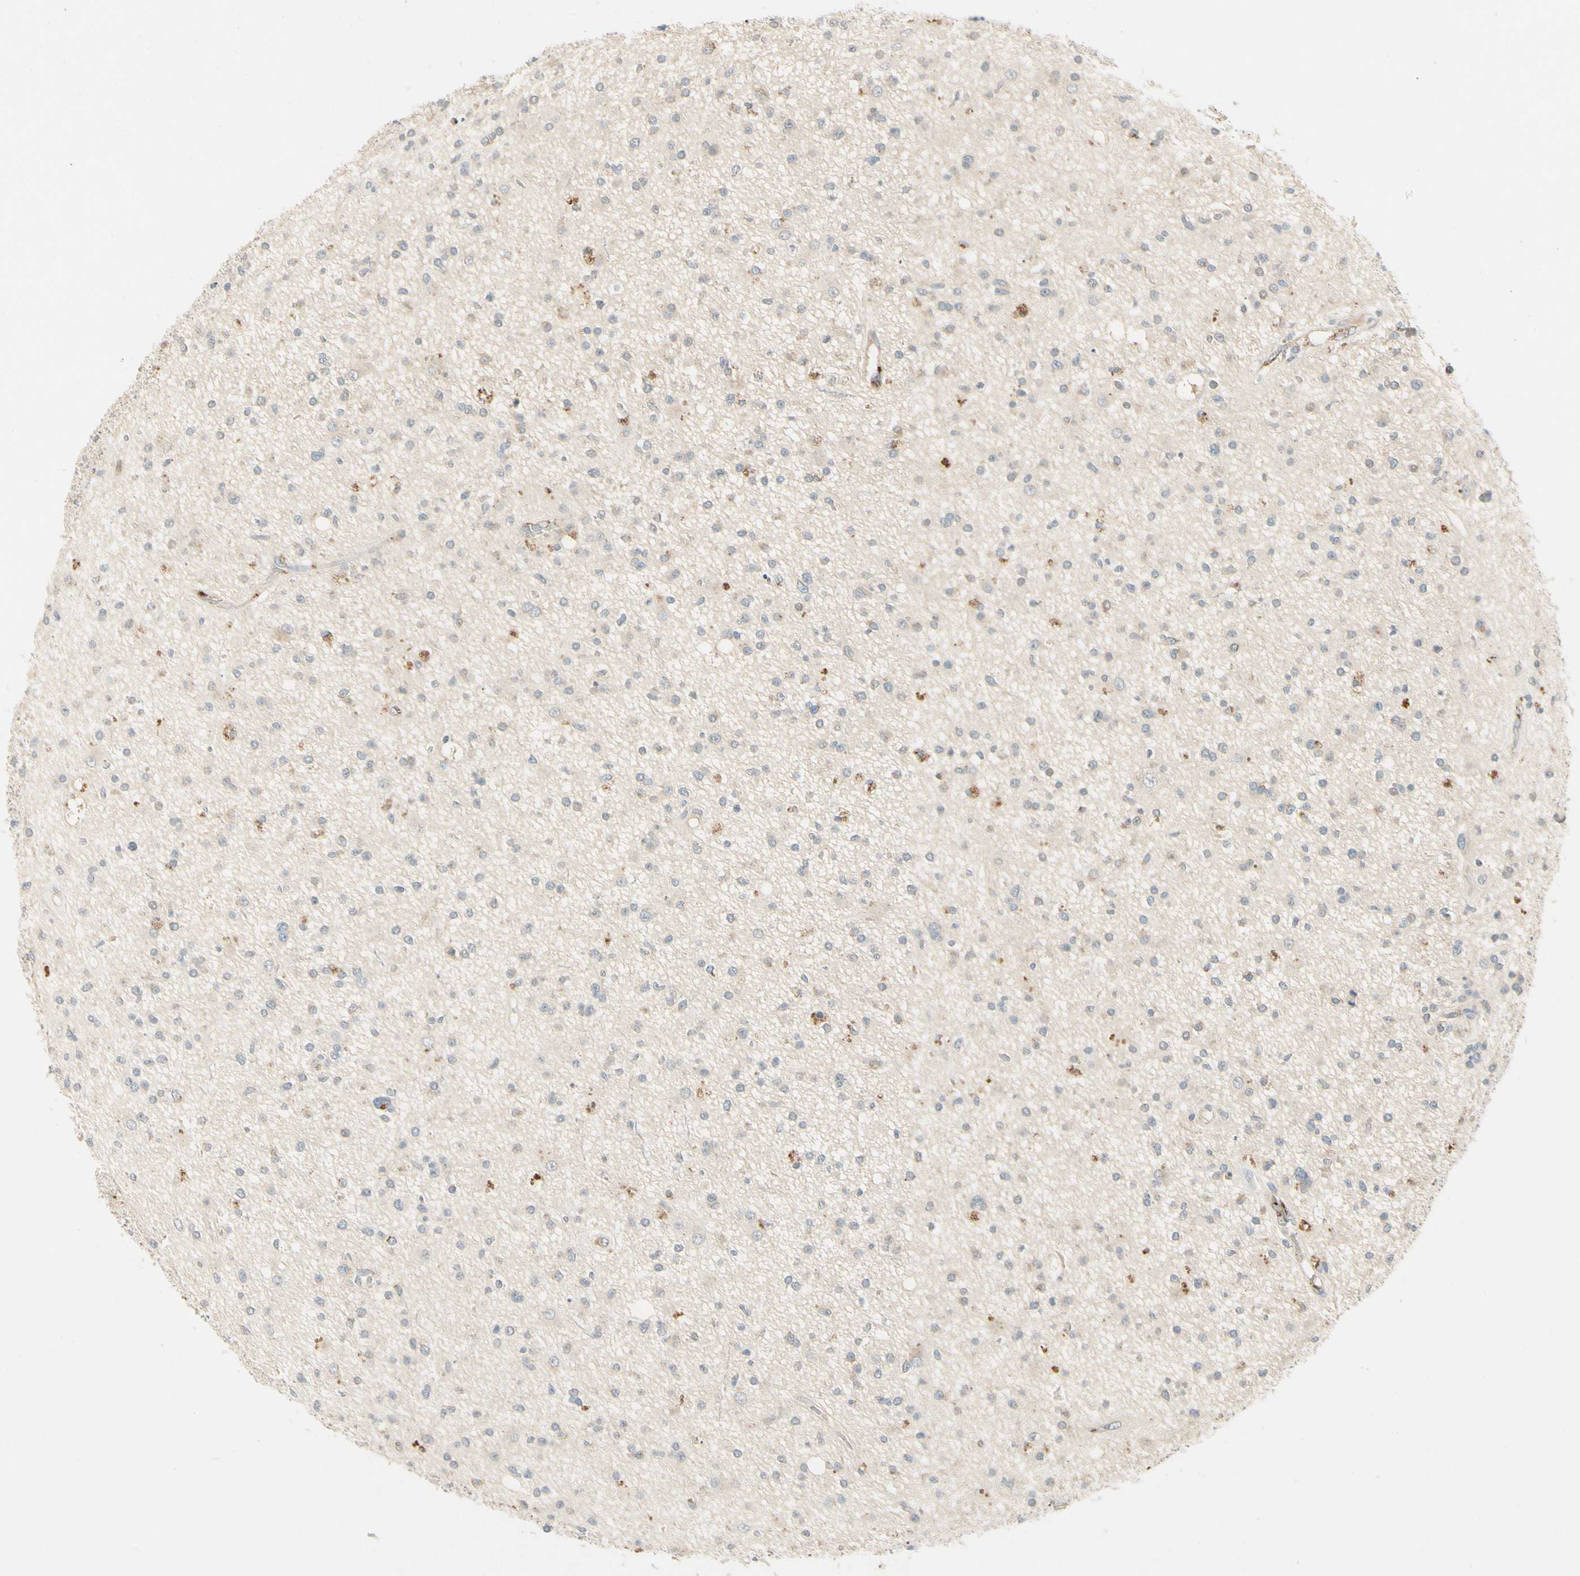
{"staining": {"intensity": "weak", "quantity": "<25%", "location": "cytoplasmic/membranous"}, "tissue": "glioma", "cell_type": "Tumor cells", "image_type": "cancer", "snomed": [{"axis": "morphology", "description": "Glioma, malignant, High grade"}, {"axis": "topography", "description": "Brain"}], "caption": "The photomicrograph displays no significant positivity in tumor cells of malignant glioma (high-grade).", "gene": "MANSC1", "patient": {"sex": "male", "age": 33}}